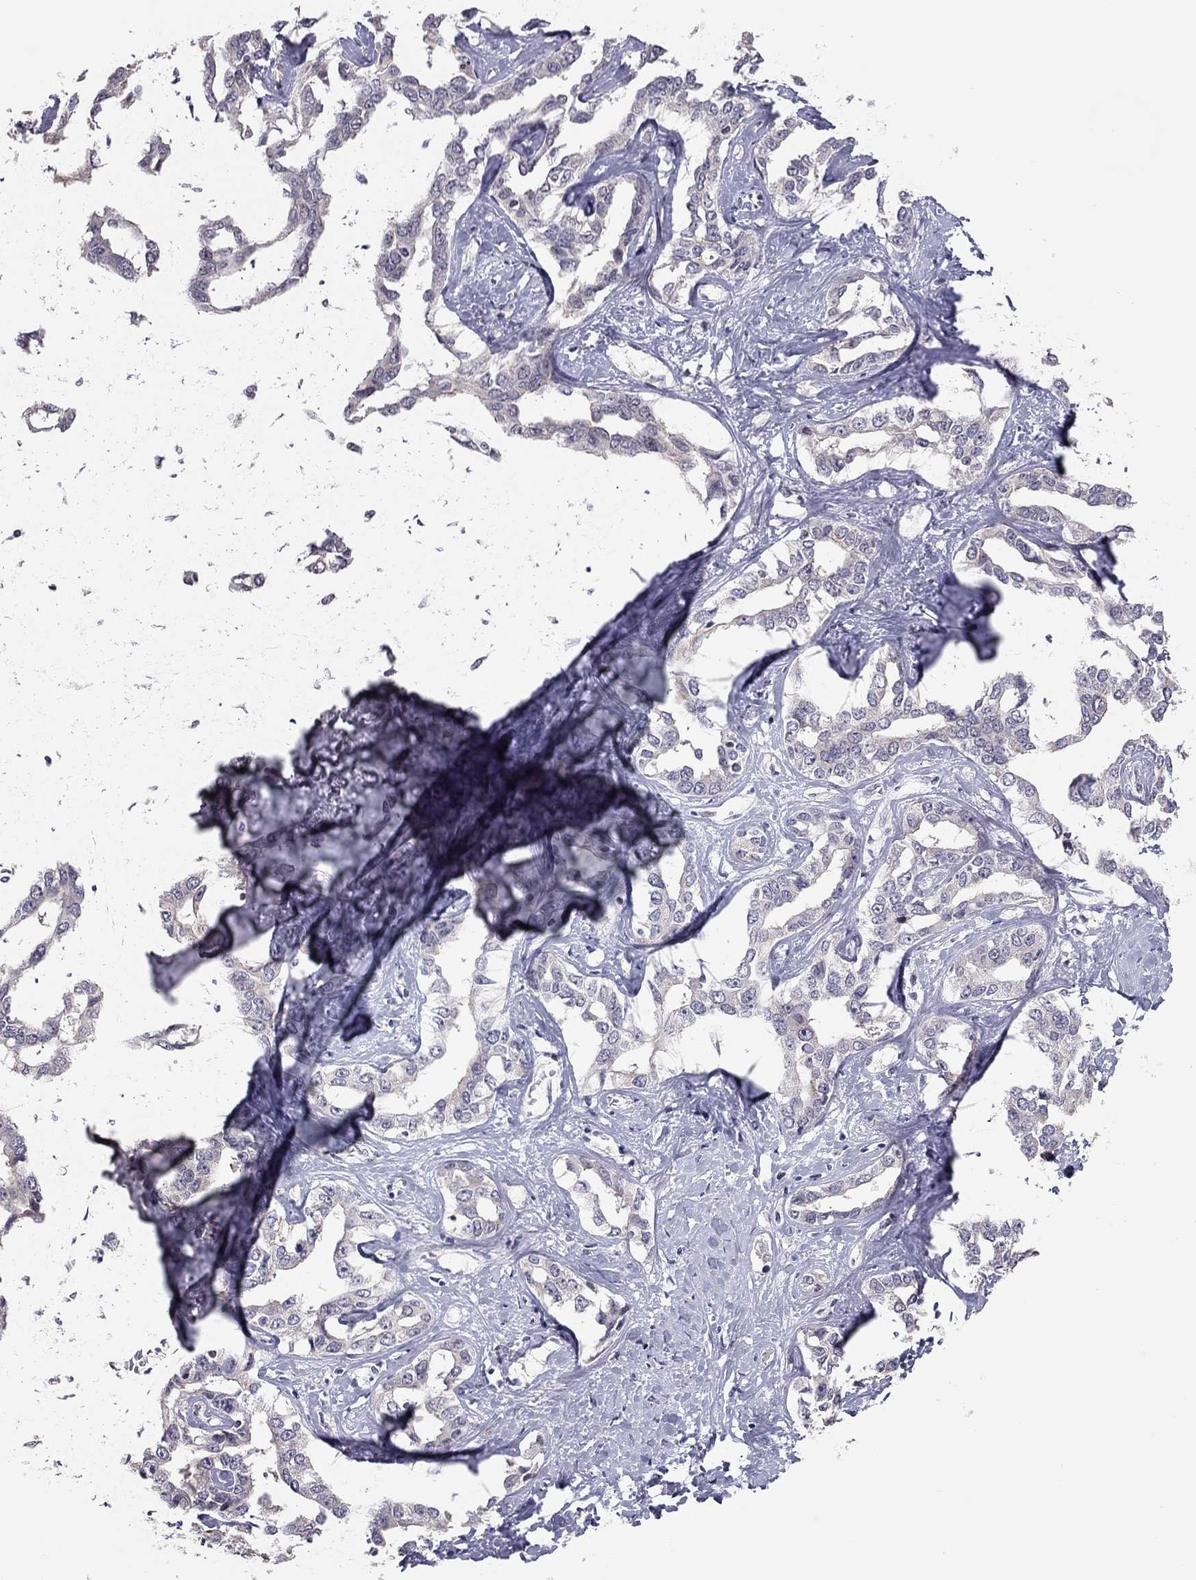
{"staining": {"intensity": "negative", "quantity": "none", "location": "none"}, "tissue": "liver cancer", "cell_type": "Tumor cells", "image_type": "cancer", "snomed": [{"axis": "morphology", "description": "Cholangiocarcinoma"}, {"axis": "topography", "description": "Liver"}], "caption": "Immunohistochemical staining of human liver cholangiocarcinoma shows no significant staining in tumor cells.", "gene": "HSF2BP", "patient": {"sex": "male", "age": 59}}